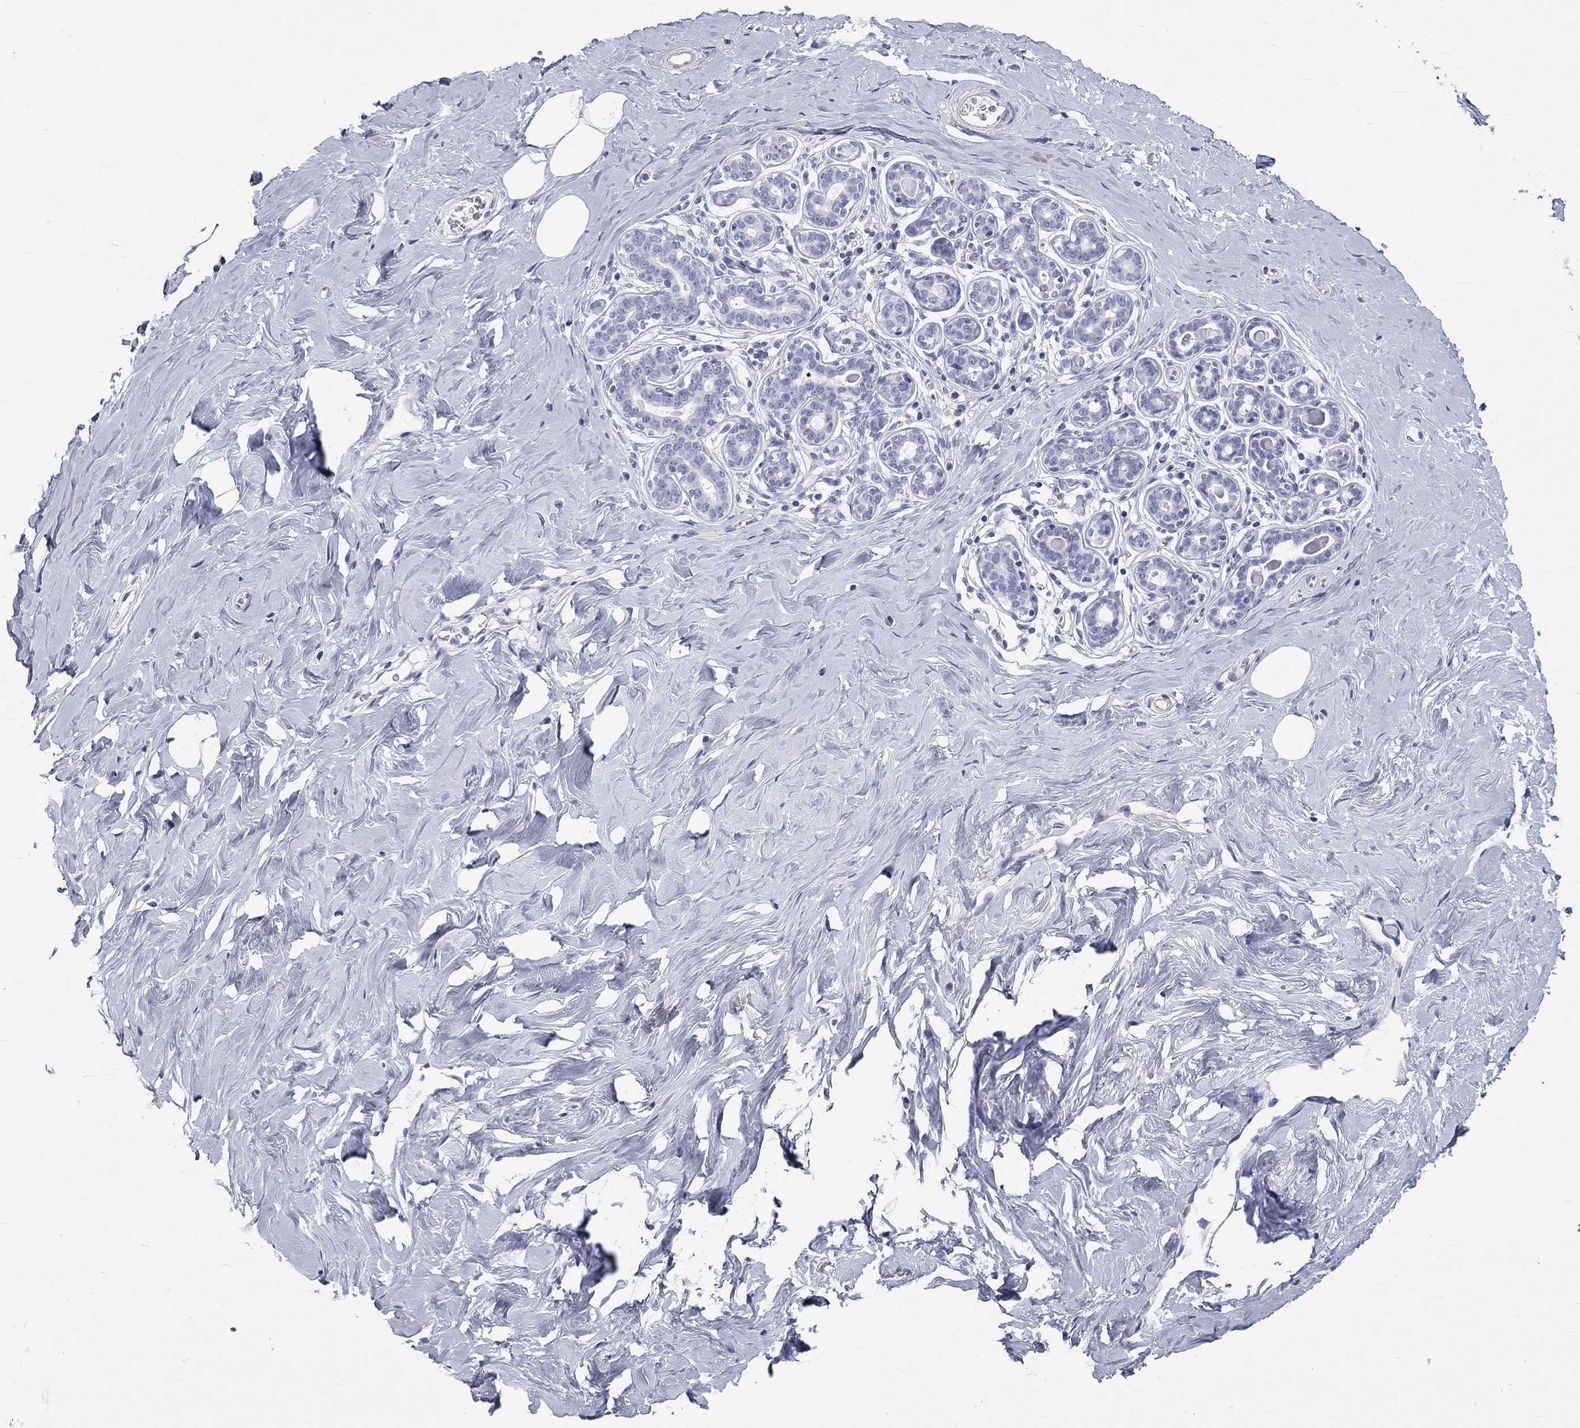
{"staining": {"intensity": "negative", "quantity": "none", "location": "none"}, "tissue": "breast", "cell_type": "Glandular cells", "image_type": "normal", "snomed": [{"axis": "morphology", "description": "Normal tissue, NOS"}, {"axis": "topography", "description": "Skin"}, {"axis": "topography", "description": "Breast"}], "caption": "Glandular cells show no significant staining in benign breast. (DAB (3,3'-diaminobenzidine) immunohistochemistry (IHC) visualized using brightfield microscopy, high magnification).", "gene": "DNALI1", "patient": {"sex": "female", "age": 43}}